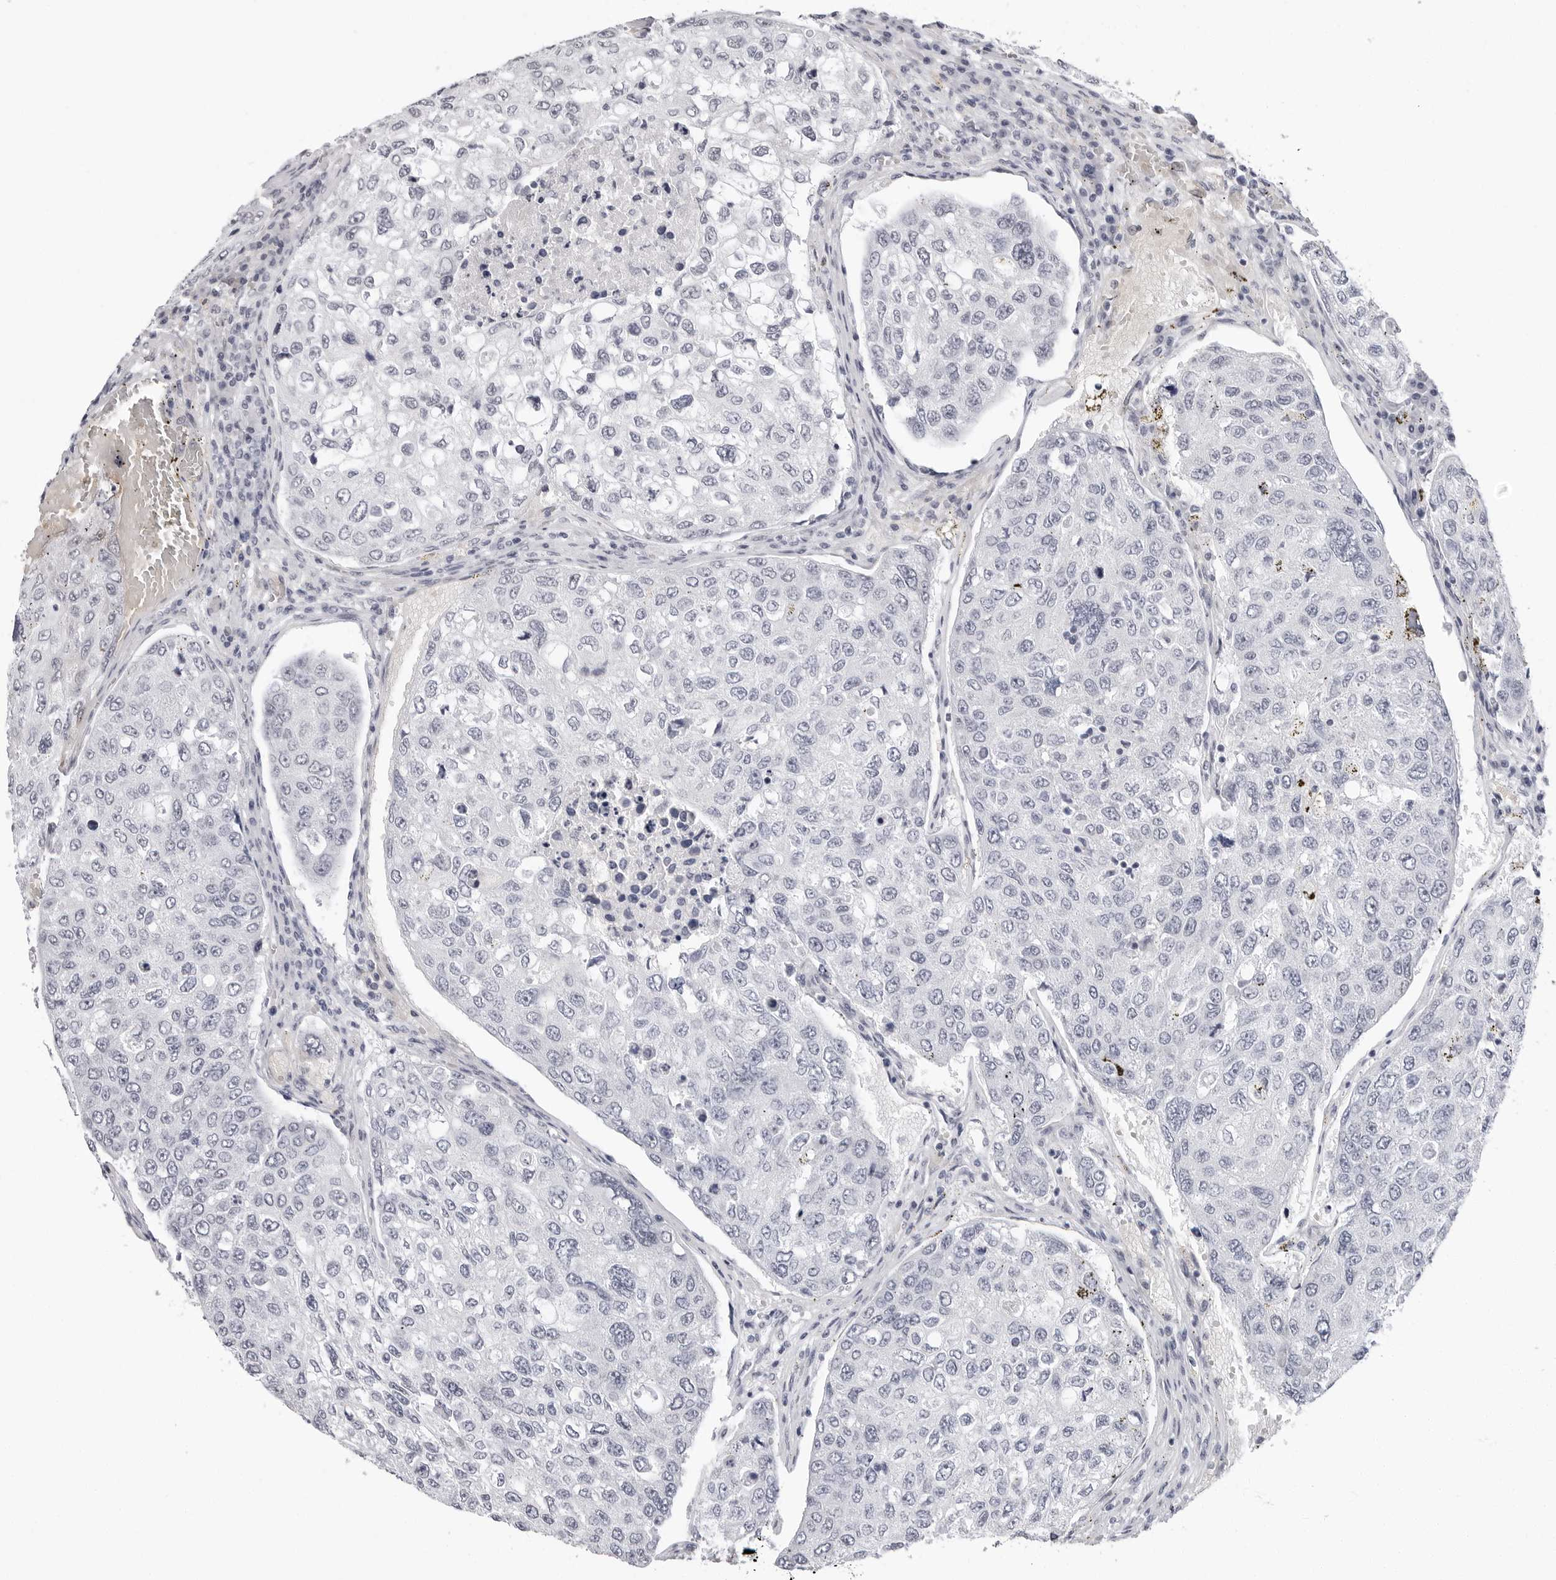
{"staining": {"intensity": "negative", "quantity": "none", "location": "none"}, "tissue": "urothelial cancer", "cell_type": "Tumor cells", "image_type": "cancer", "snomed": [{"axis": "morphology", "description": "Urothelial carcinoma, High grade"}, {"axis": "topography", "description": "Lymph node"}, {"axis": "topography", "description": "Urinary bladder"}], "caption": "Immunohistochemical staining of high-grade urothelial carcinoma exhibits no significant staining in tumor cells.", "gene": "VEZF1", "patient": {"sex": "male", "age": 51}}